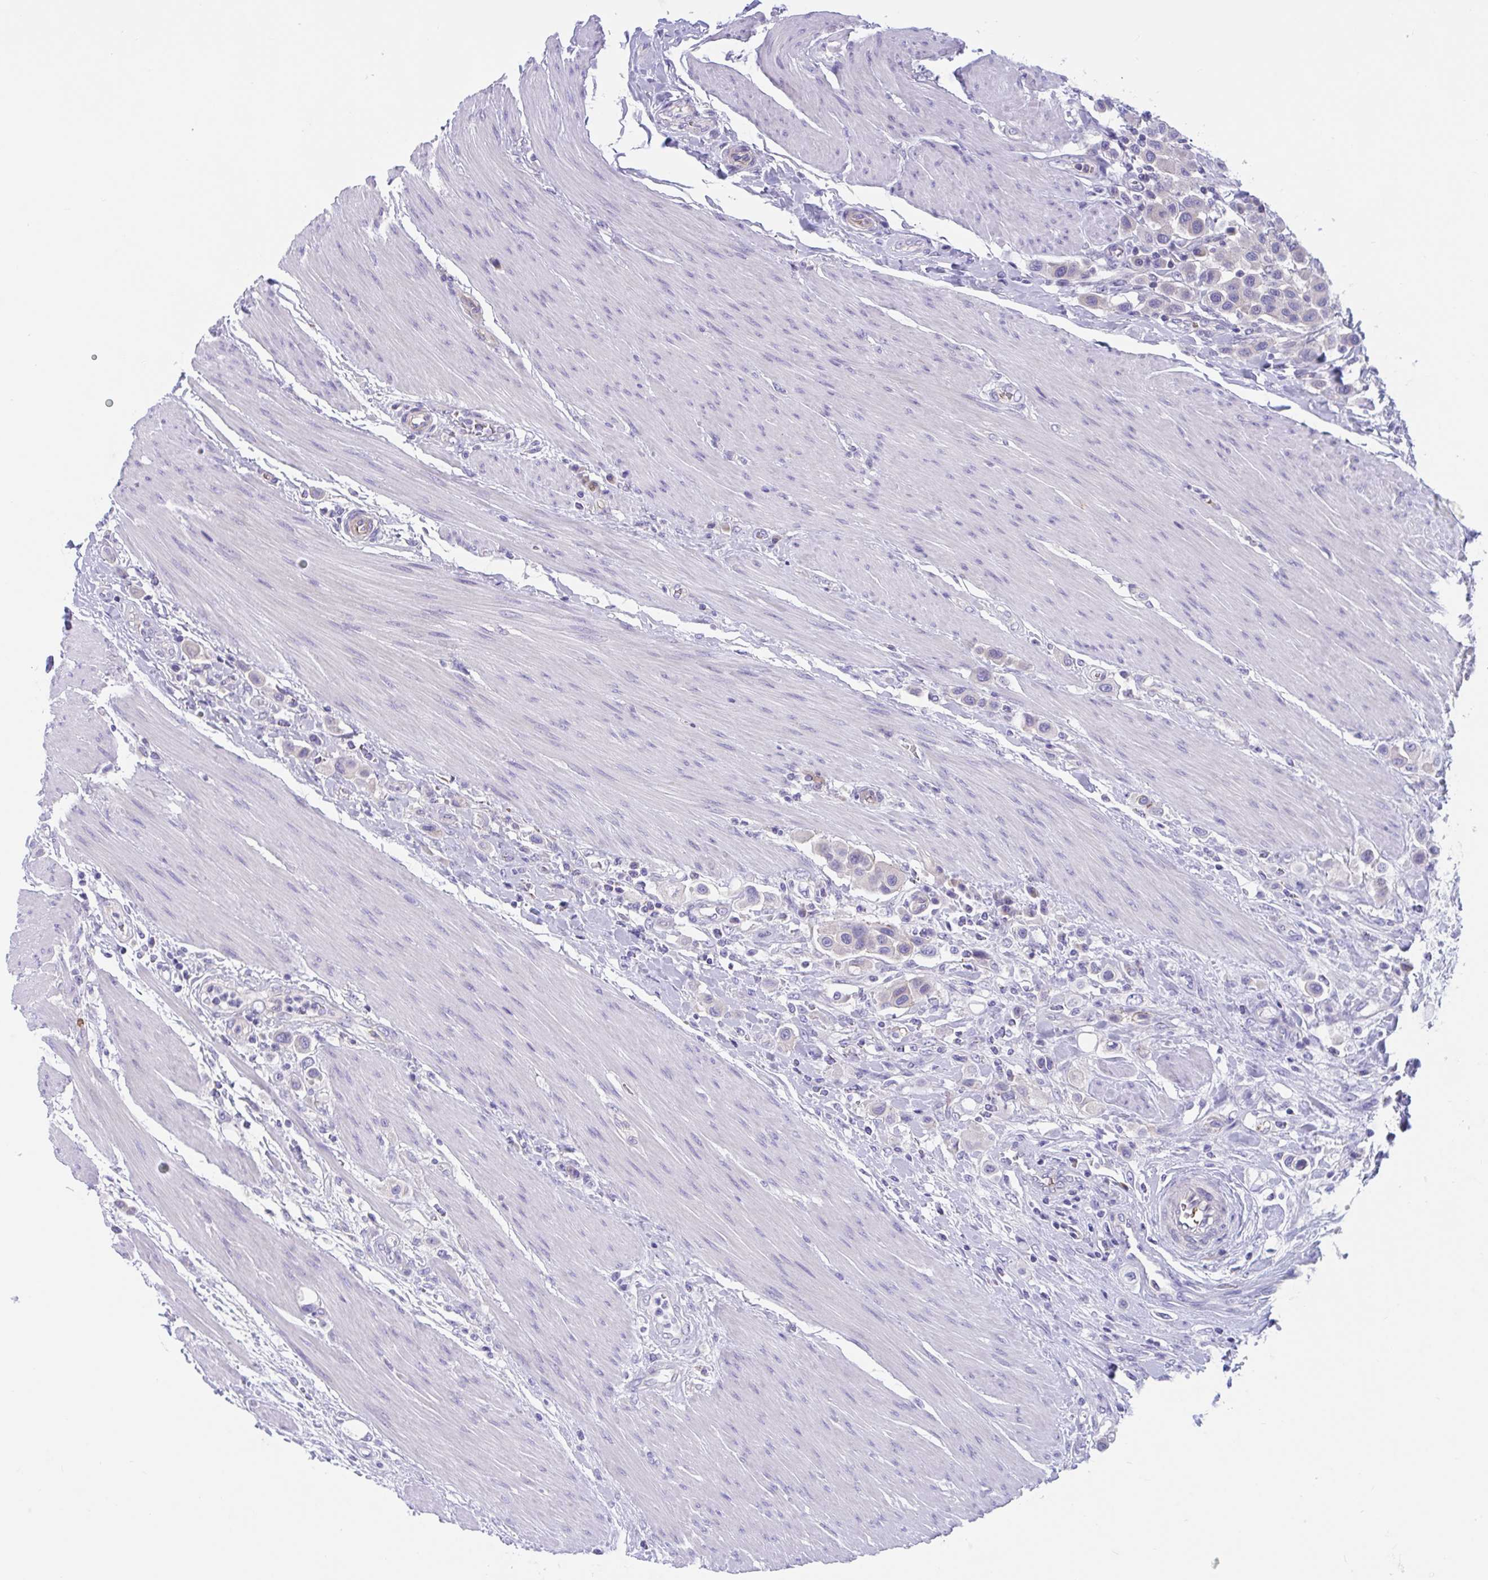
{"staining": {"intensity": "negative", "quantity": "none", "location": "none"}, "tissue": "urothelial cancer", "cell_type": "Tumor cells", "image_type": "cancer", "snomed": [{"axis": "morphology", "description": "Urothelial carcinoma, High grade"}, {"axis": "topography", "description": "Urinary bladder"}], "caption": "Immunohistochemical staining of urothelial cancer reveals no significant expression in tumor cells. (Immunohistochemistry, brightfield microscopy, high magnification).", "gene": "TTC30B", "patient": {"sex": "male", "age": 50}}